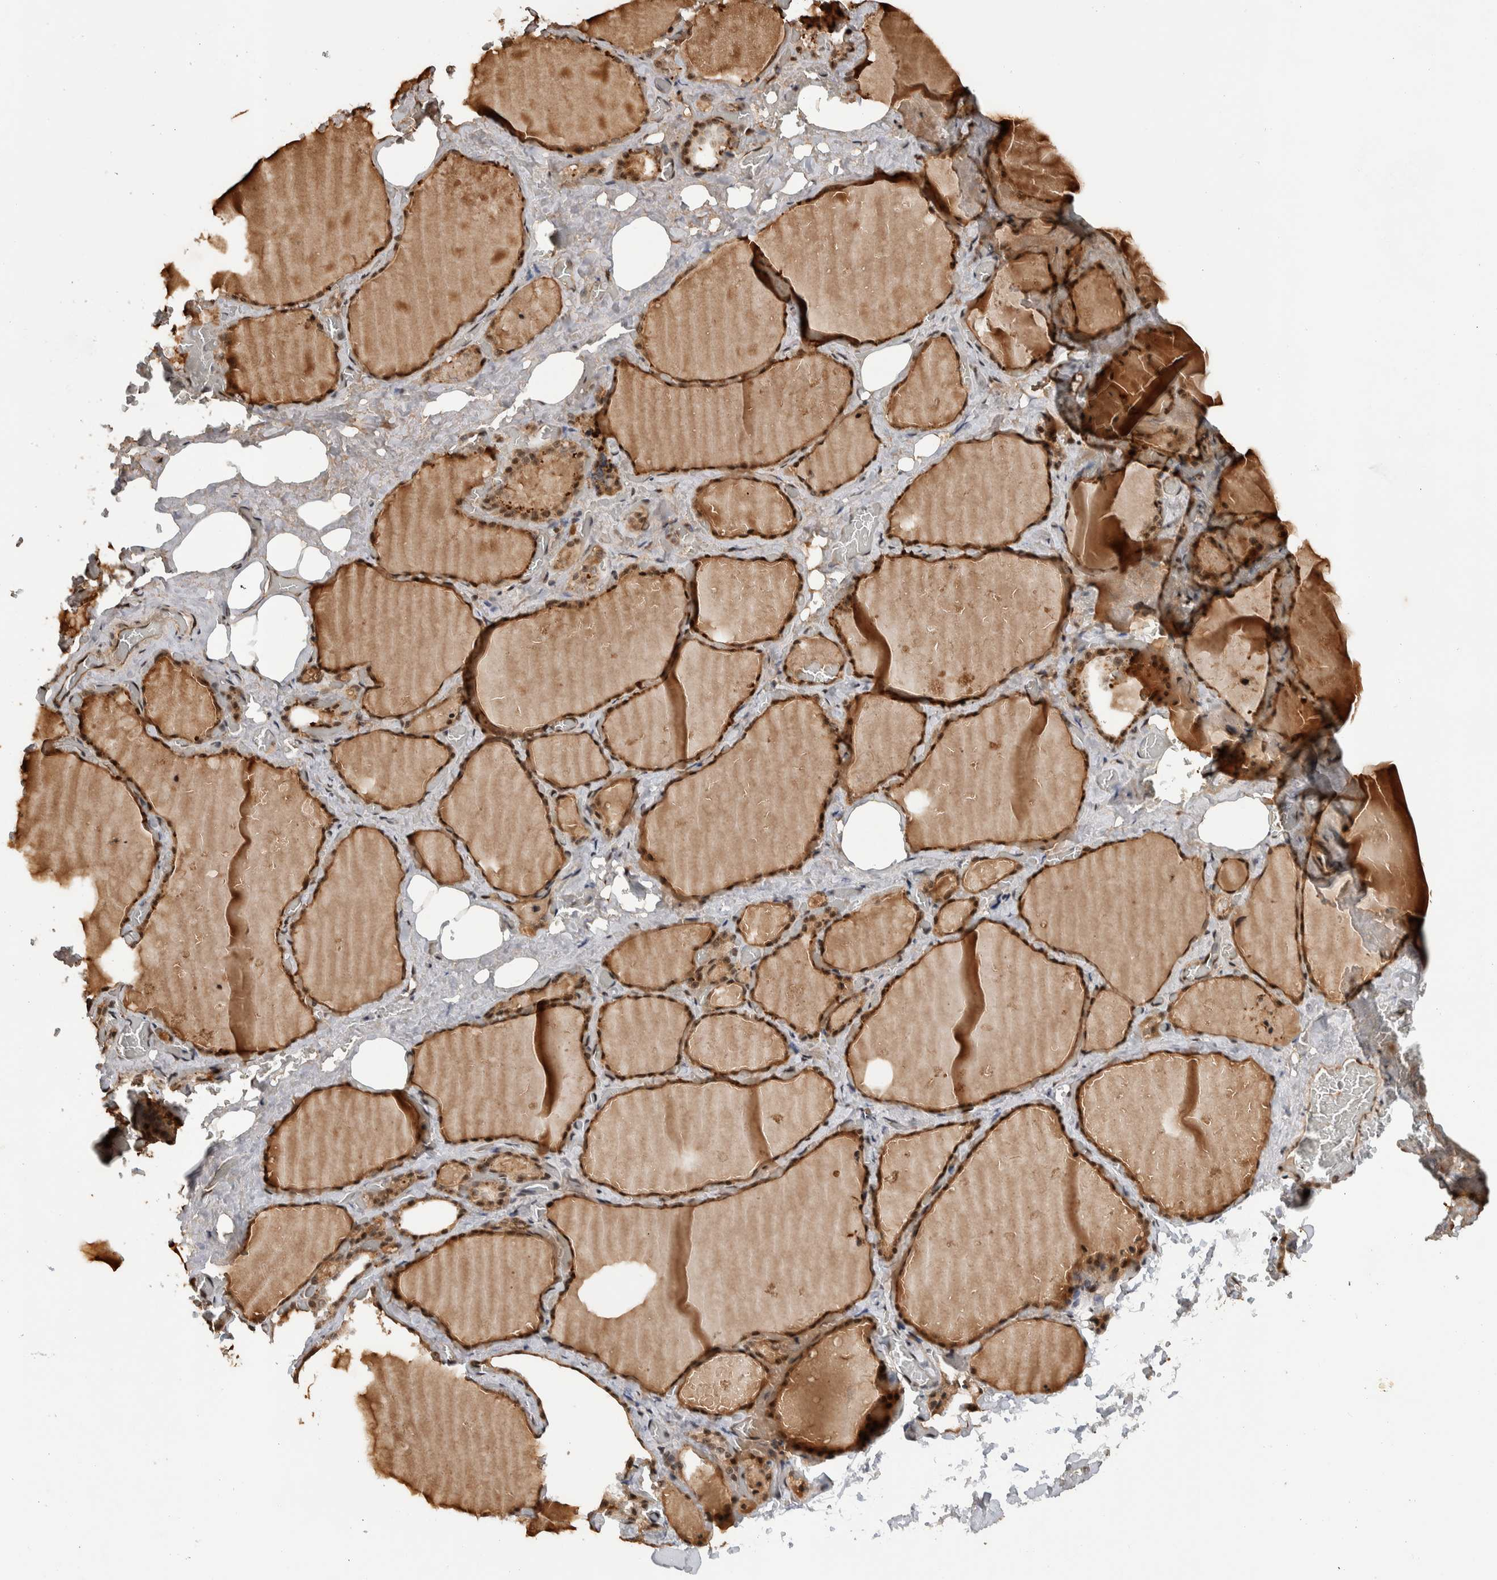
{"staining": {"intensity": "strong", "quantity": ">75%", "location": "cytoplasmic/membranous,nuclear"}, "tissue": "thyroid gland", "cell_type": "Glandular cells", "image_type": "normal", "snomed": [{"axis": "morphology", "description": "Normal tissue, NOS"}, {"axis": "topography", "description": "Thyroid gland"}], "caption": "The histopathology image exhibits immunohistochemical staining of benign thyroid gland. There is strong cytoplasmic/membranous,nuclear positivity is identified in approximately >75% of glandular cells. (IHC, brightfield microscopy, high magnification).", "gene": "TOR1B", "patient": {"sex": "male", "age": 61}}